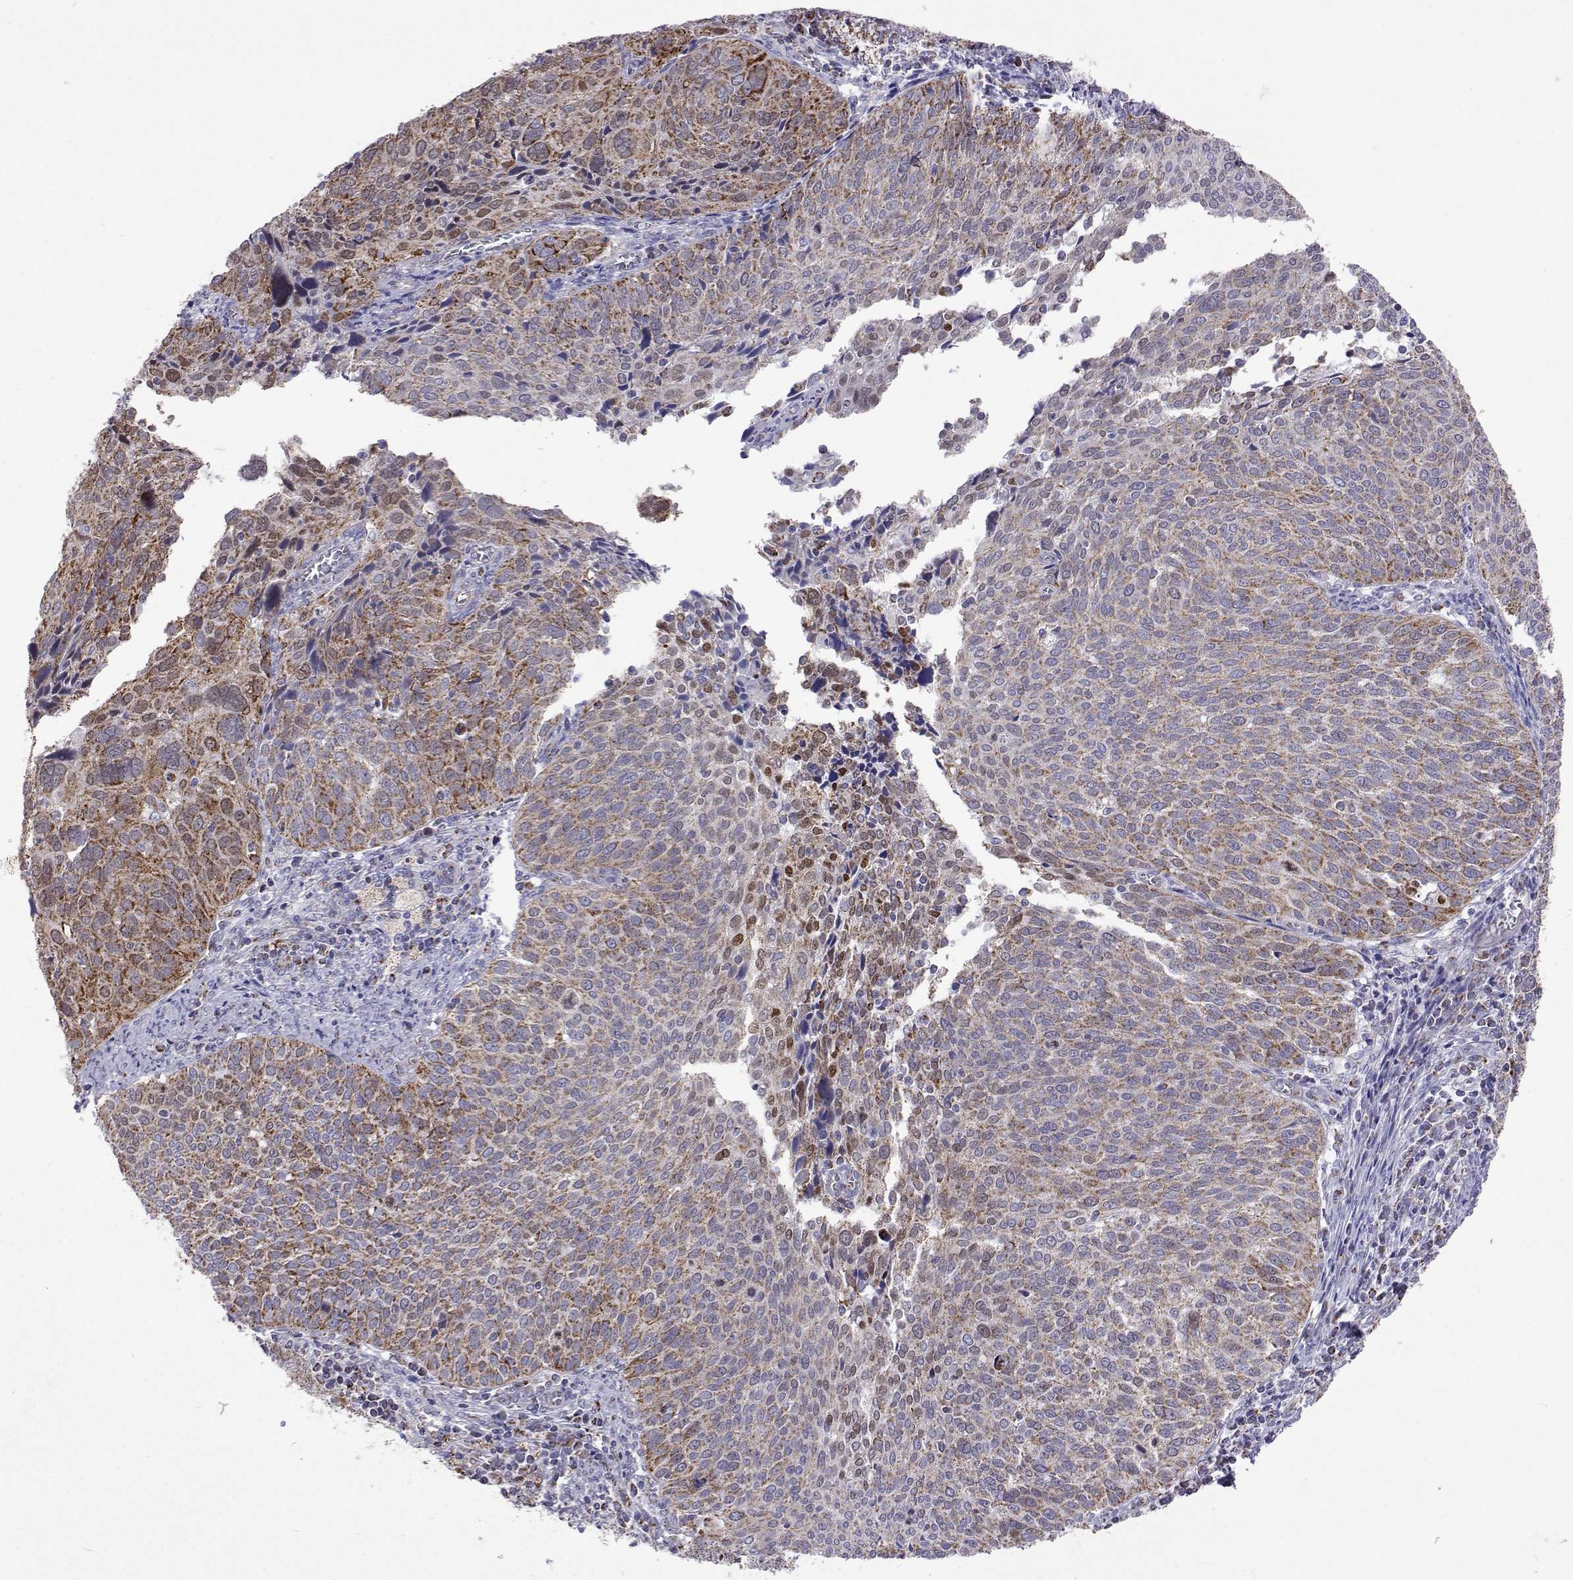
{"staining": {"intensity": "moderate", "quantity": "25%-75%", "location": "cytoplasmic/membranous"}, "tissue": "cervical cancer", "cell_type": "Tumor cells", "image_type": "cancer", "snomed": [{"axis": "morphology", "description": "Squamous cell carcinoma, NOS"}, {"axis": "topography", "description": "Cervix"}], "caption": "This histopathology image displays cervical squamous cell carcinoma stained with immunohistochemistry to label a protein in brown. The cytoplasmic/membranous of tumor cells show moderate positivity for the protein. Nuclei are counter-stained blue.", "gene": "MCCC2", "patient": {"sex": "female", "age": 39}}